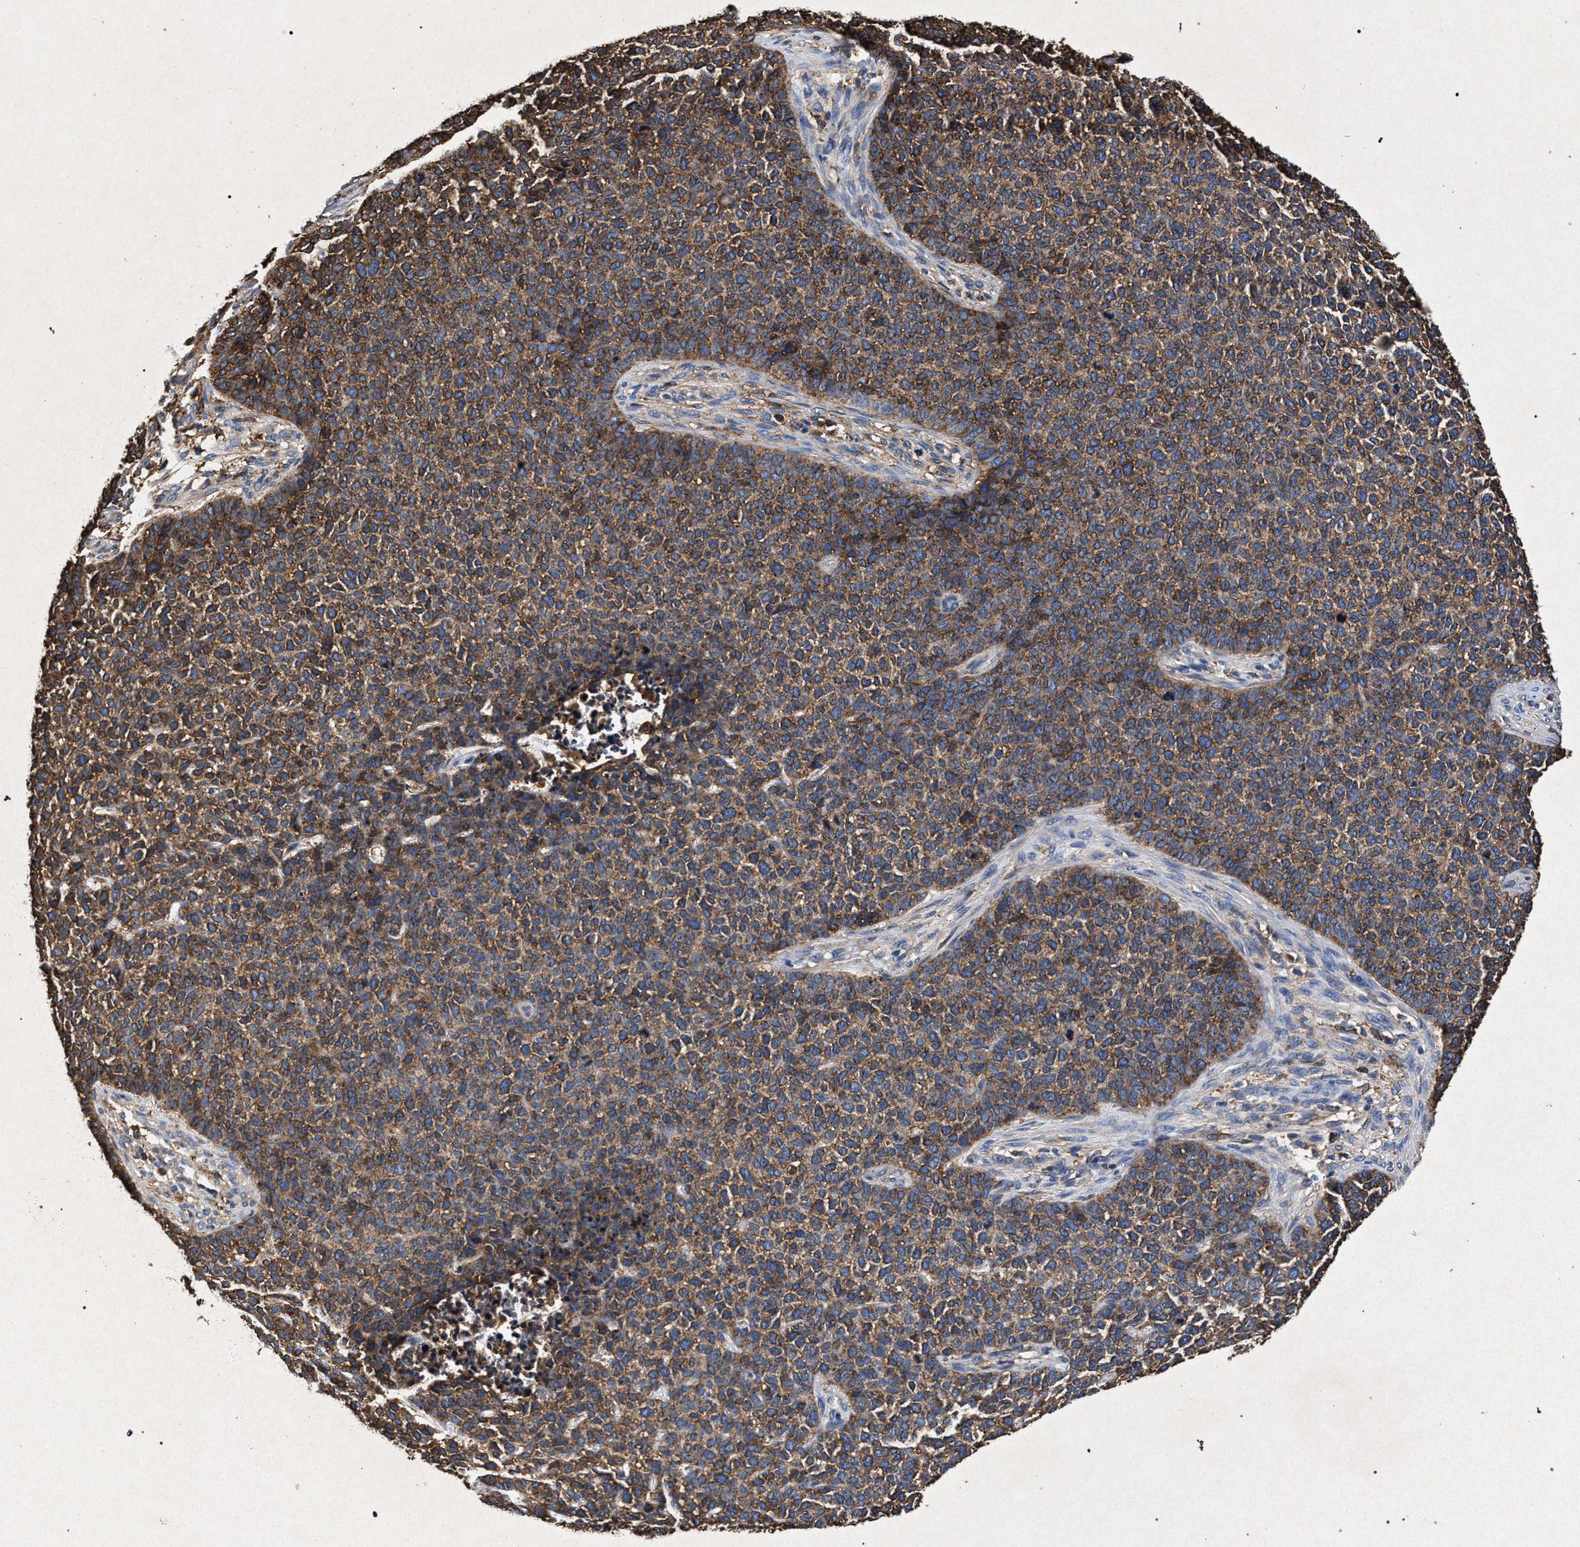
{"staining": {"intensity": "moderate", "quantity": ">75%", "location": "cytoplasmic/membranous"}, "tissue": "skin cancer", "cell_type": "Tumor cells", "image_type": "cancer", "snomed": [{"axis": "morphology", "description": "Basal cell carcinoma"}, {"axis": "topography", "description": "Skin"}], "caption": "IHC image of neoplastic tissue: human skin cancer stained using immunohistochemistry shows medium levels of moderate protein expression localized specifically in the cytoplasmic/membranous of tumor cells, appearing as a cytoplasmic/membranous brown color.", "gene": "MARCKS", "patient": {"sex": "female", "age": 84}}